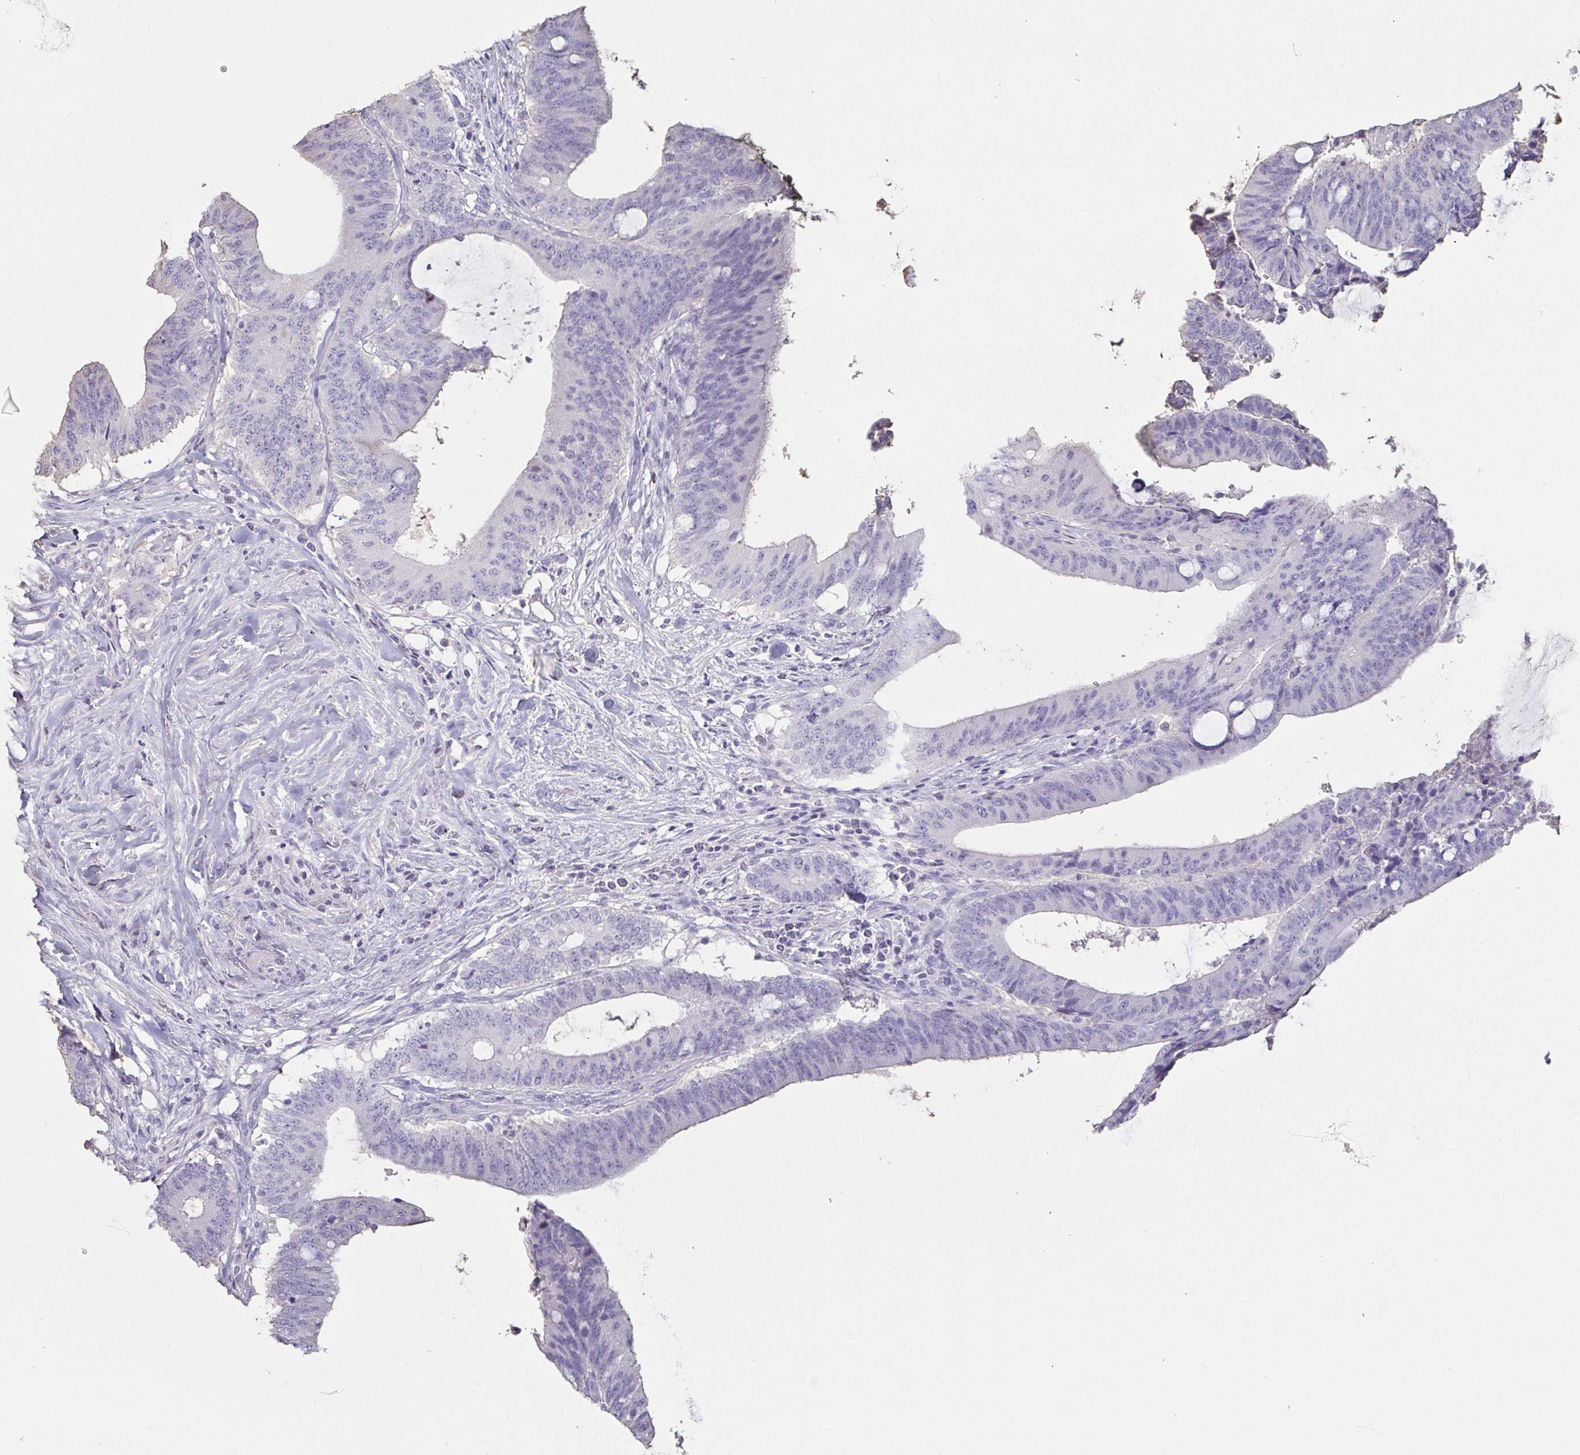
{"staining": {"intensity": "negative", "quantity": "none", "location": "none"}, "tissue": "colorectal cancer", "cell_type": "Tumor cells", "image_type": "cancer", "snomed": [{"axis": "morphology", "description": "Adenocarcinoma, NOS"}, {"axis": "topography", "description": "Colon"}], "caption": "Tumor cells are negative for protein expression in human colorectal adenocarcinoma.", "gene": "BPIFA2", "patient": {"sex": "female", "age": 43}}